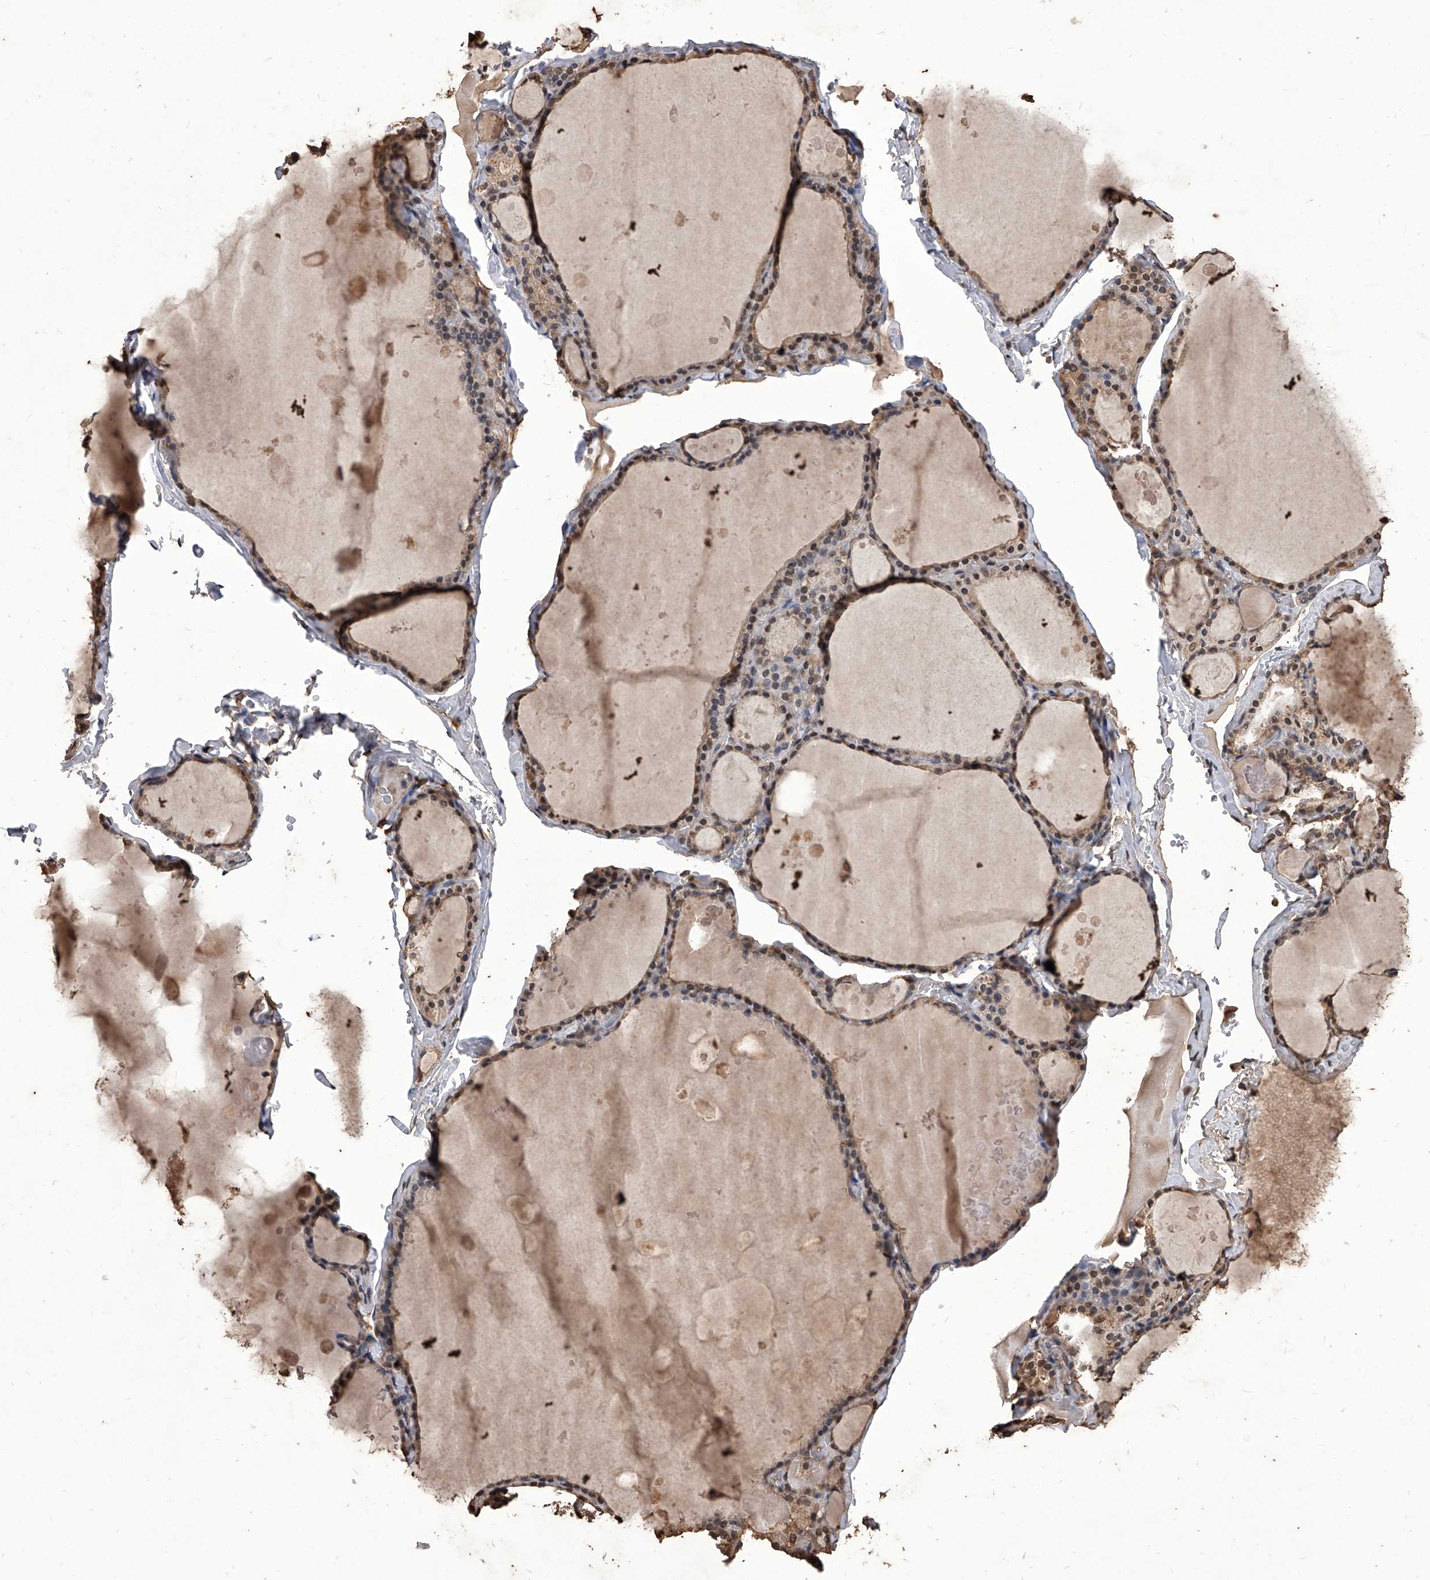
{"staining": {"intensity": "weak", "quantity": ">75%", "location": "cytoplasmic/membranous,nuclear"}, "tissue": "thyroid gland", "cell_type": "Glandular cells", "image_type": "normal", "snomed": [{"axis": "morphology", "description": "Normal tissue, NOS"}, {"axis": "topography", "description": "Thyroid gland"}], "caption": "Immunohistochemical staining of benign human thyroid gland shows low levels of weak cytoplasmic/membranous,nuclear staining in about >75% of glandular cells.", "gene": "FBXL4", "patient": {"sex": "male", "age": 56}}